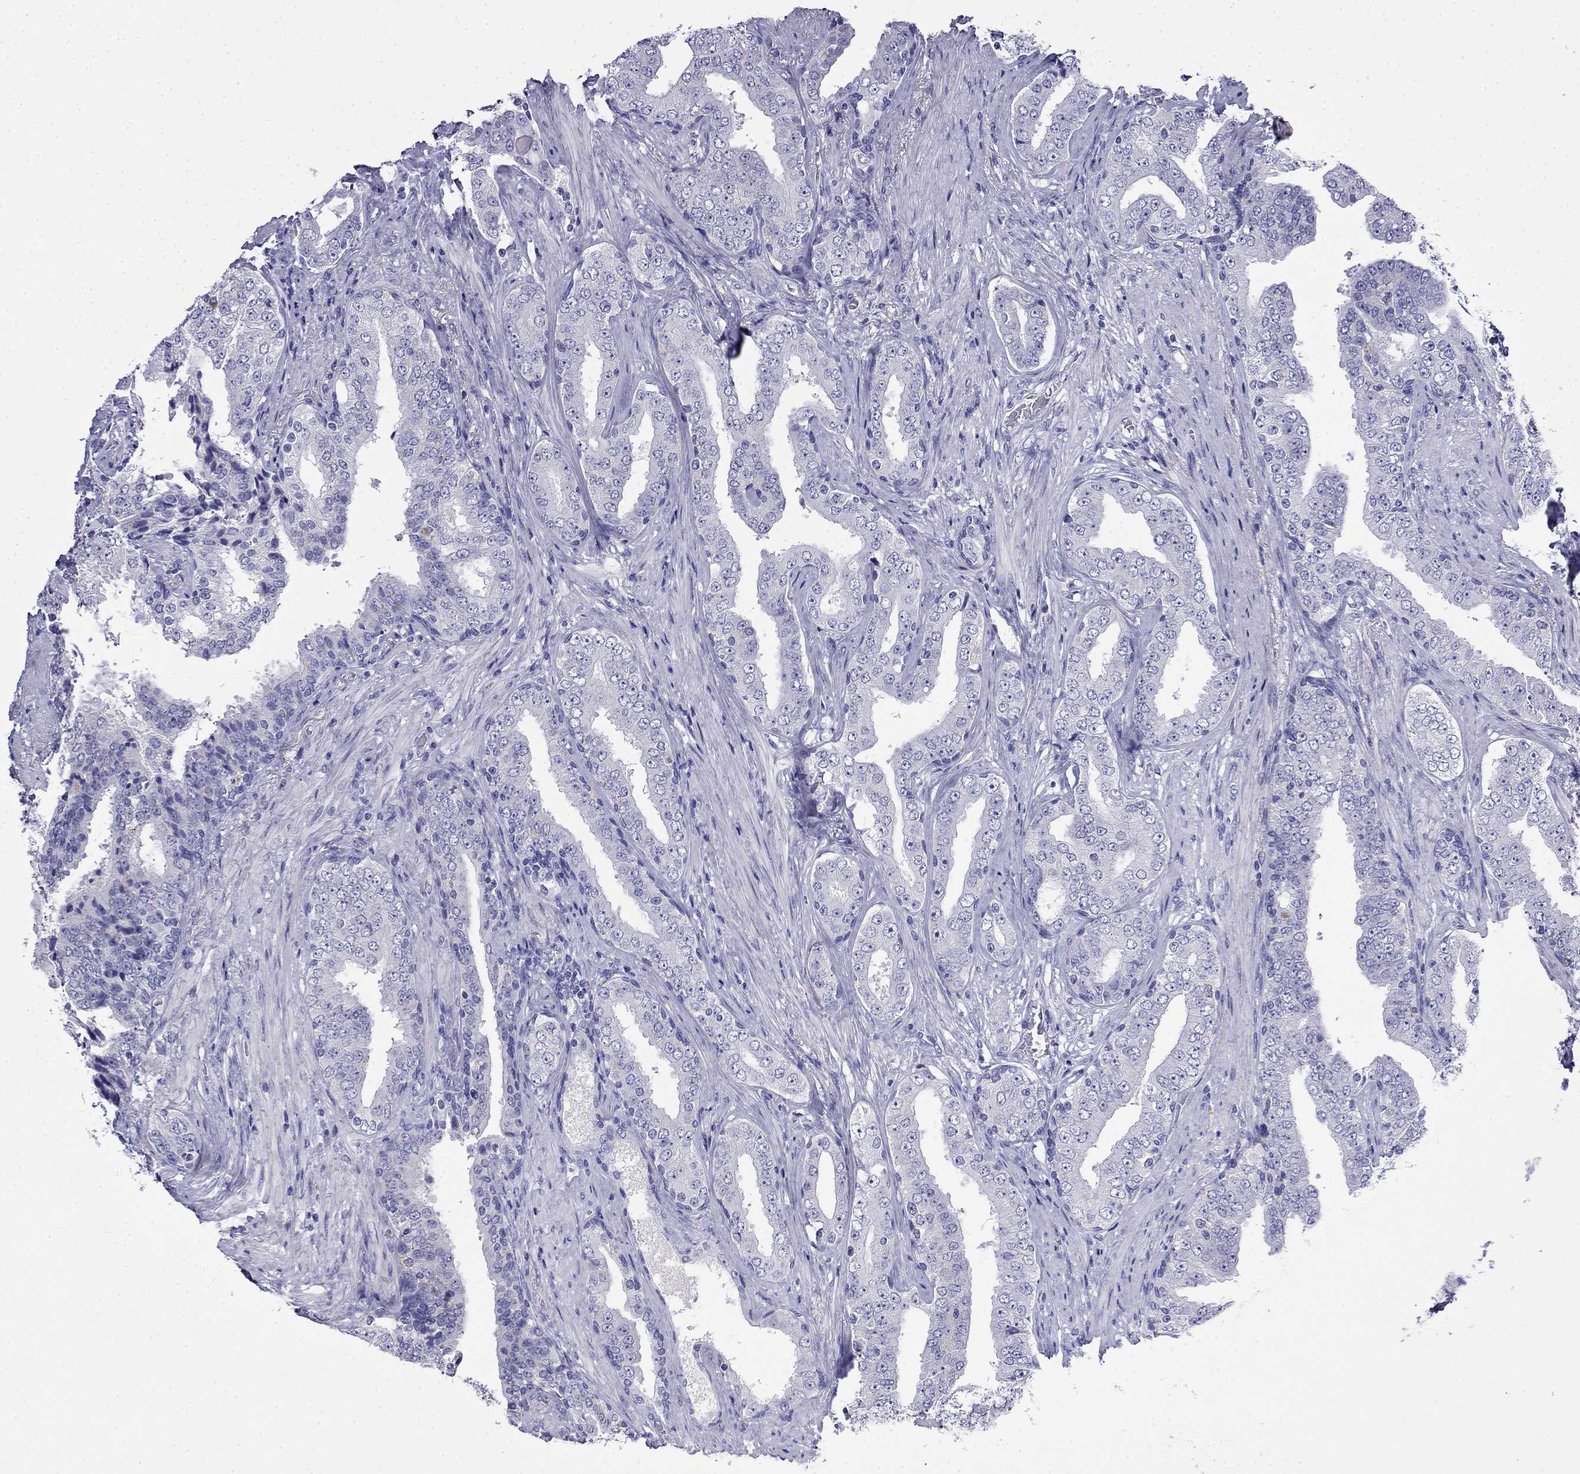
{"staining": {"intensity": "negative", "quantity": "none", "location": "none"}, "tissue": "prostate cancer", "cell_type": "Tumor cells", "image_type": "cancer", "snomed": [{"axis": "morphology", "description": "Adenocarcinoma, Low grade"}, {"axis": "topography", "description": "Prostate and seminal vesicle, NOS"}], "caption": "Immunohistochemistry (IHC) histopathology image of neoplastic tissue: prostate cancer (adenocarcinoma (low-grade)) stained with DAB displays no significant protein expression in tumor cells.", "gene": "MYO15A", "patient": {"sex": "male", "age": 61}}